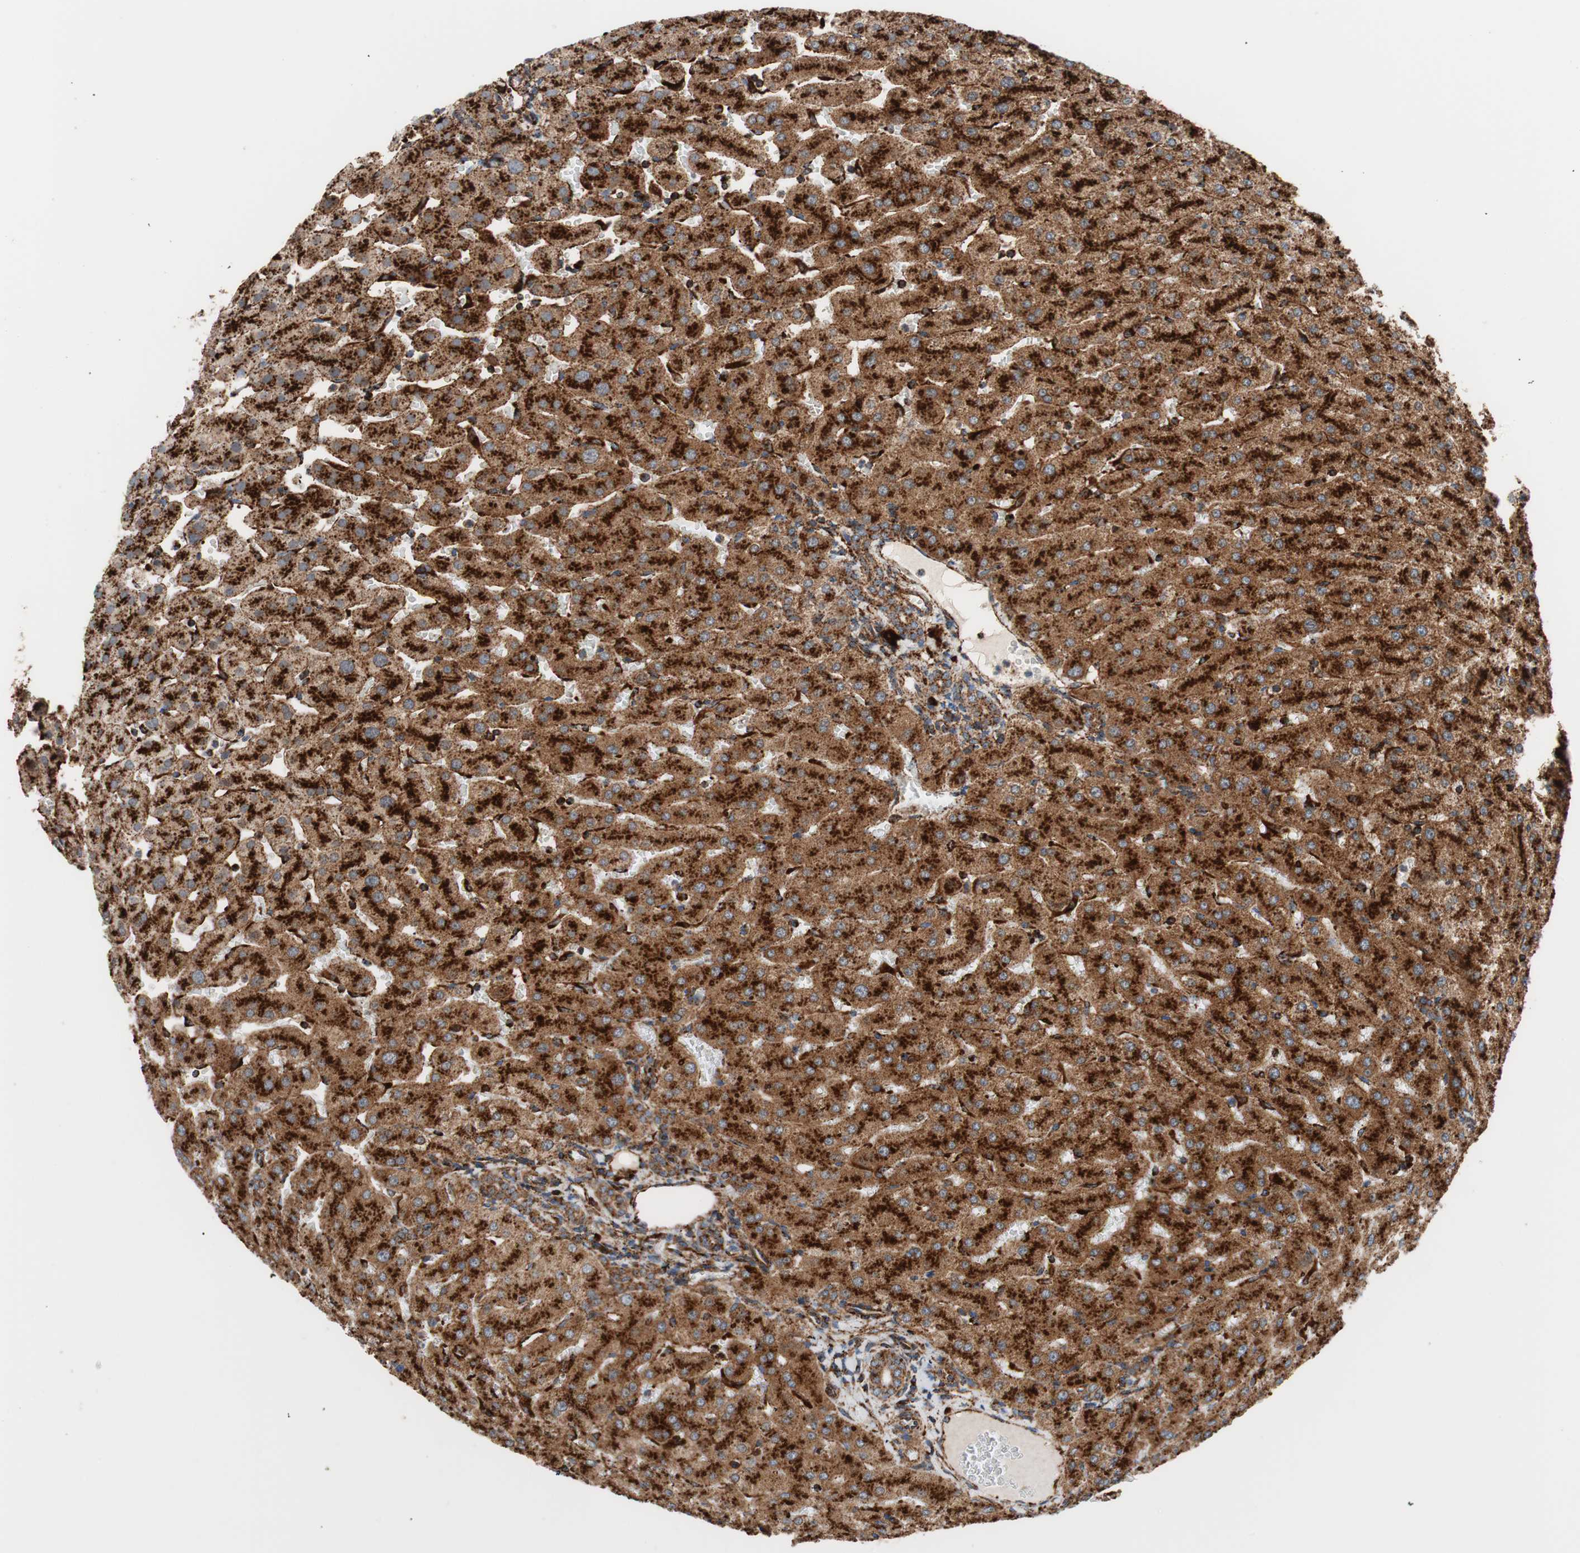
{"staining": {"intensity": "strong", "quantity": ">75%", "location": "cytoplasmic/membranous"}, "tissue": "liver", "cell_type": "Cholangiocytes", "image_type": "normal", "snomed": [{"axis": "morphology", "description": "Normal tissue, NOS"}, {"axis": "morphology", "description": "Fibrosis, NOS"}, {"axis": "topography", "description": "Liver"}], "caption": "Protein expression by immunohistochemistry (IHC) demonstrates strong cytoplasmic/membranous expression in about >75% of cholangiocytes in unremarkable liver.", "gene": "LAMP1", "patient": {"sex": "female", "age": 29}}